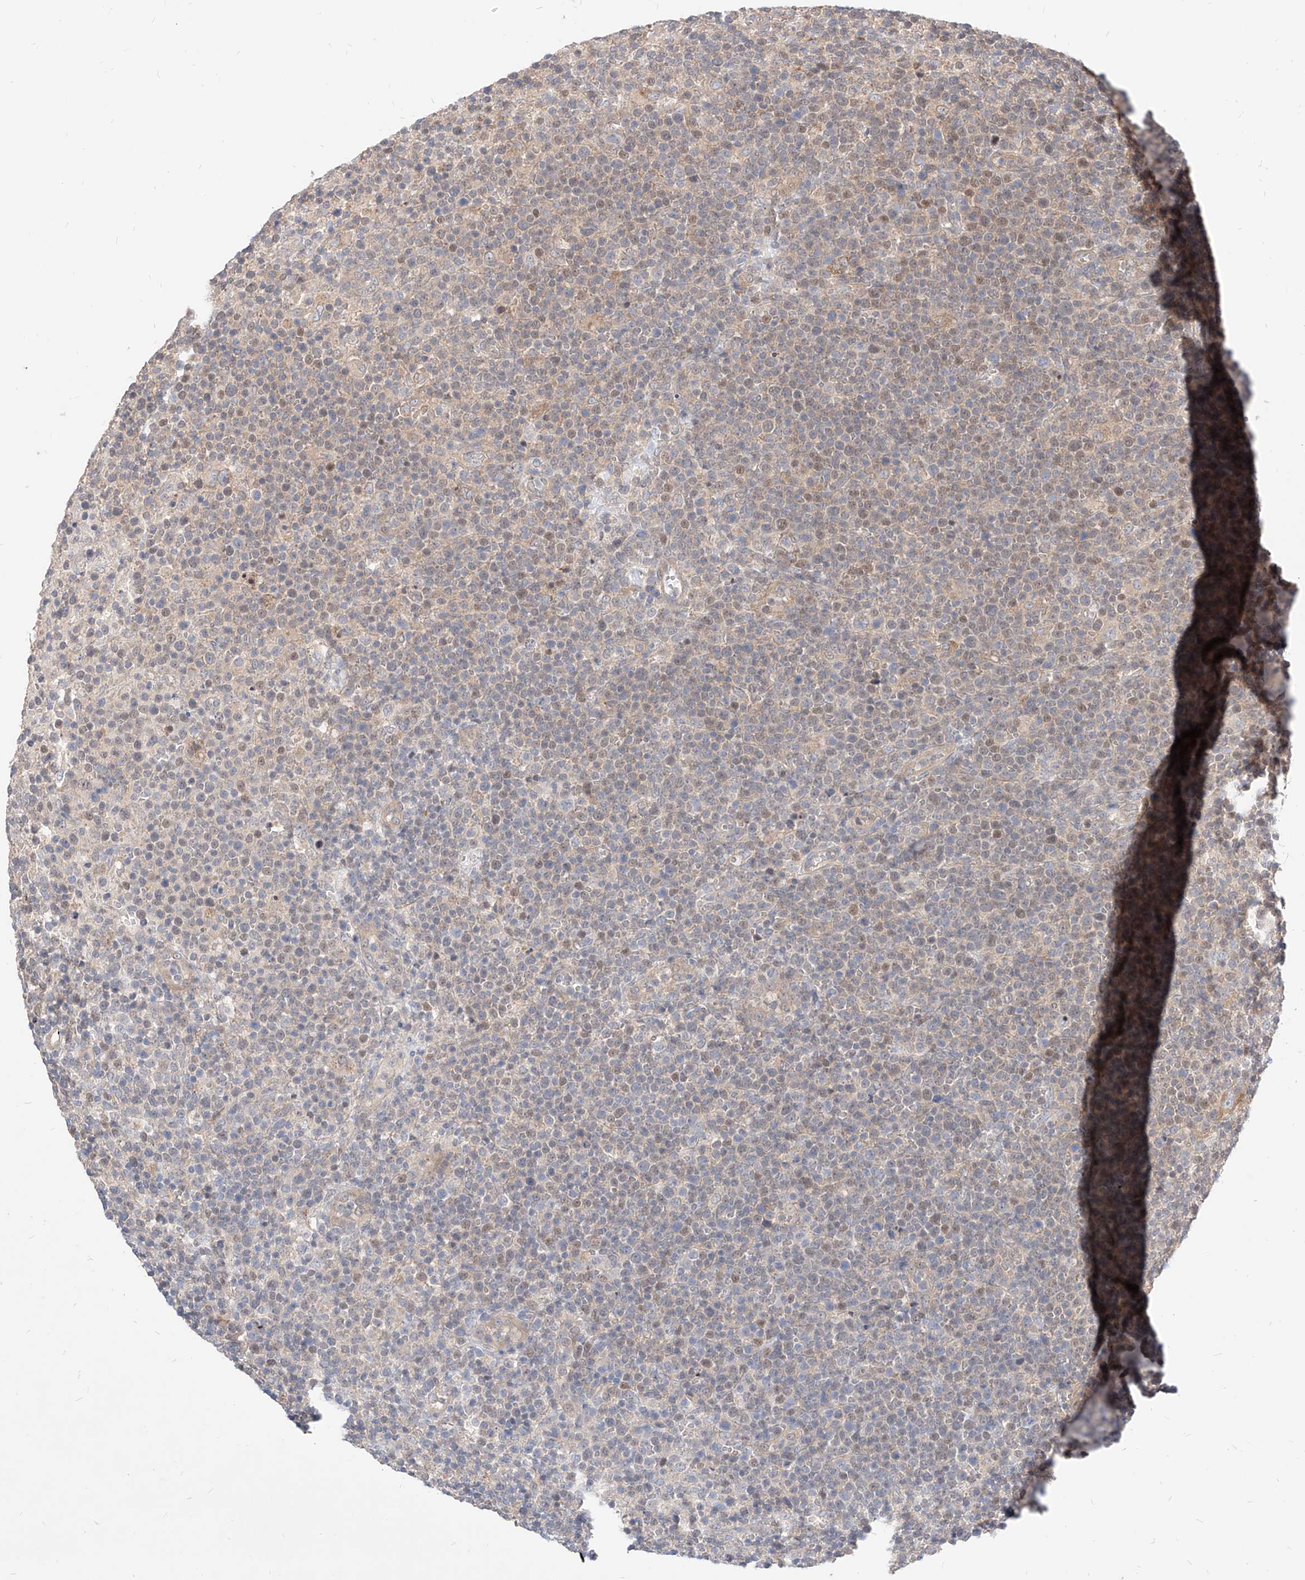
{"staining": {"intensity": "weak", "quantity": "<25%", "location": "nuclear"}, "tissue": "lymphoma", "cell_type": "Tumor cells", "image_type": "cancer", "snomed": [{"axis": "morphology", "description": "Malignant lymphoma, non-Hodgkin's type, High grade"}, {"axis": "topography", "description": "Lymph node"}], "caption": "IHC micrograph of malignant lymphoma, non-Hodgkin's type (high-grade) stained for a protein (brown), which demonstrates no staining in tumor cells.", "gene": "TSNAX", "patient": {"sex": "male", "age": 61}}